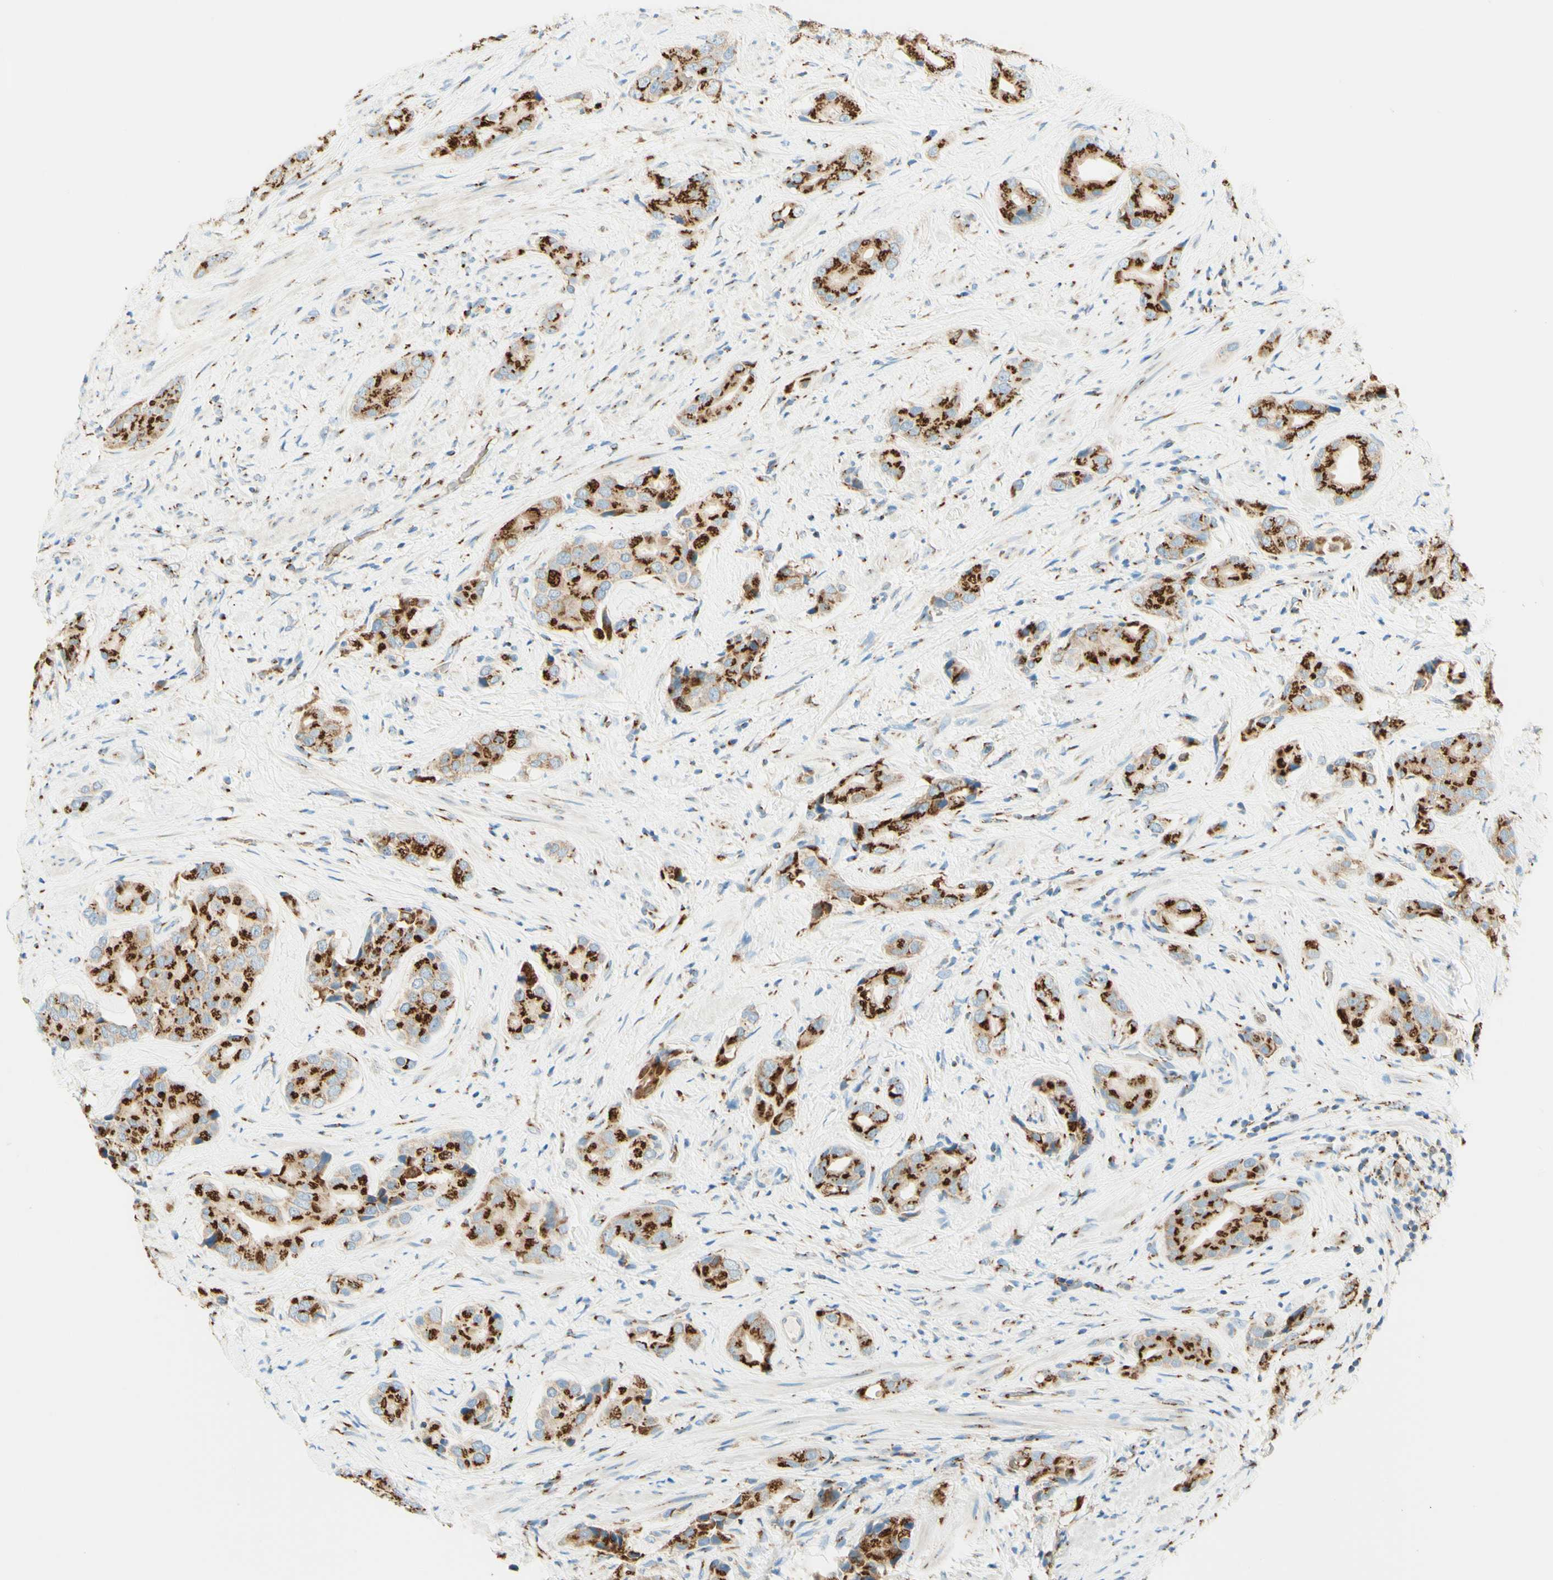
{"staining": {"intensity": "strong", "quantity": ">75%", "location": "cytoplasmic/membranous"}, "tissue": "prostate cancer", "cell_type": "Tumor cells", "image_type": "cancer", "snomed": [{"axis": "morphology", "description": "Adenocarcinoma, High grade"}, {"axis": "topography", "description": "Prostate"}], "caption": "Human prostate cancer stained with a protein marker demonstrates strong staining in tumor cells.", "gene": "GOLGB1", "patient": {"sex": "male", "age": 71}}